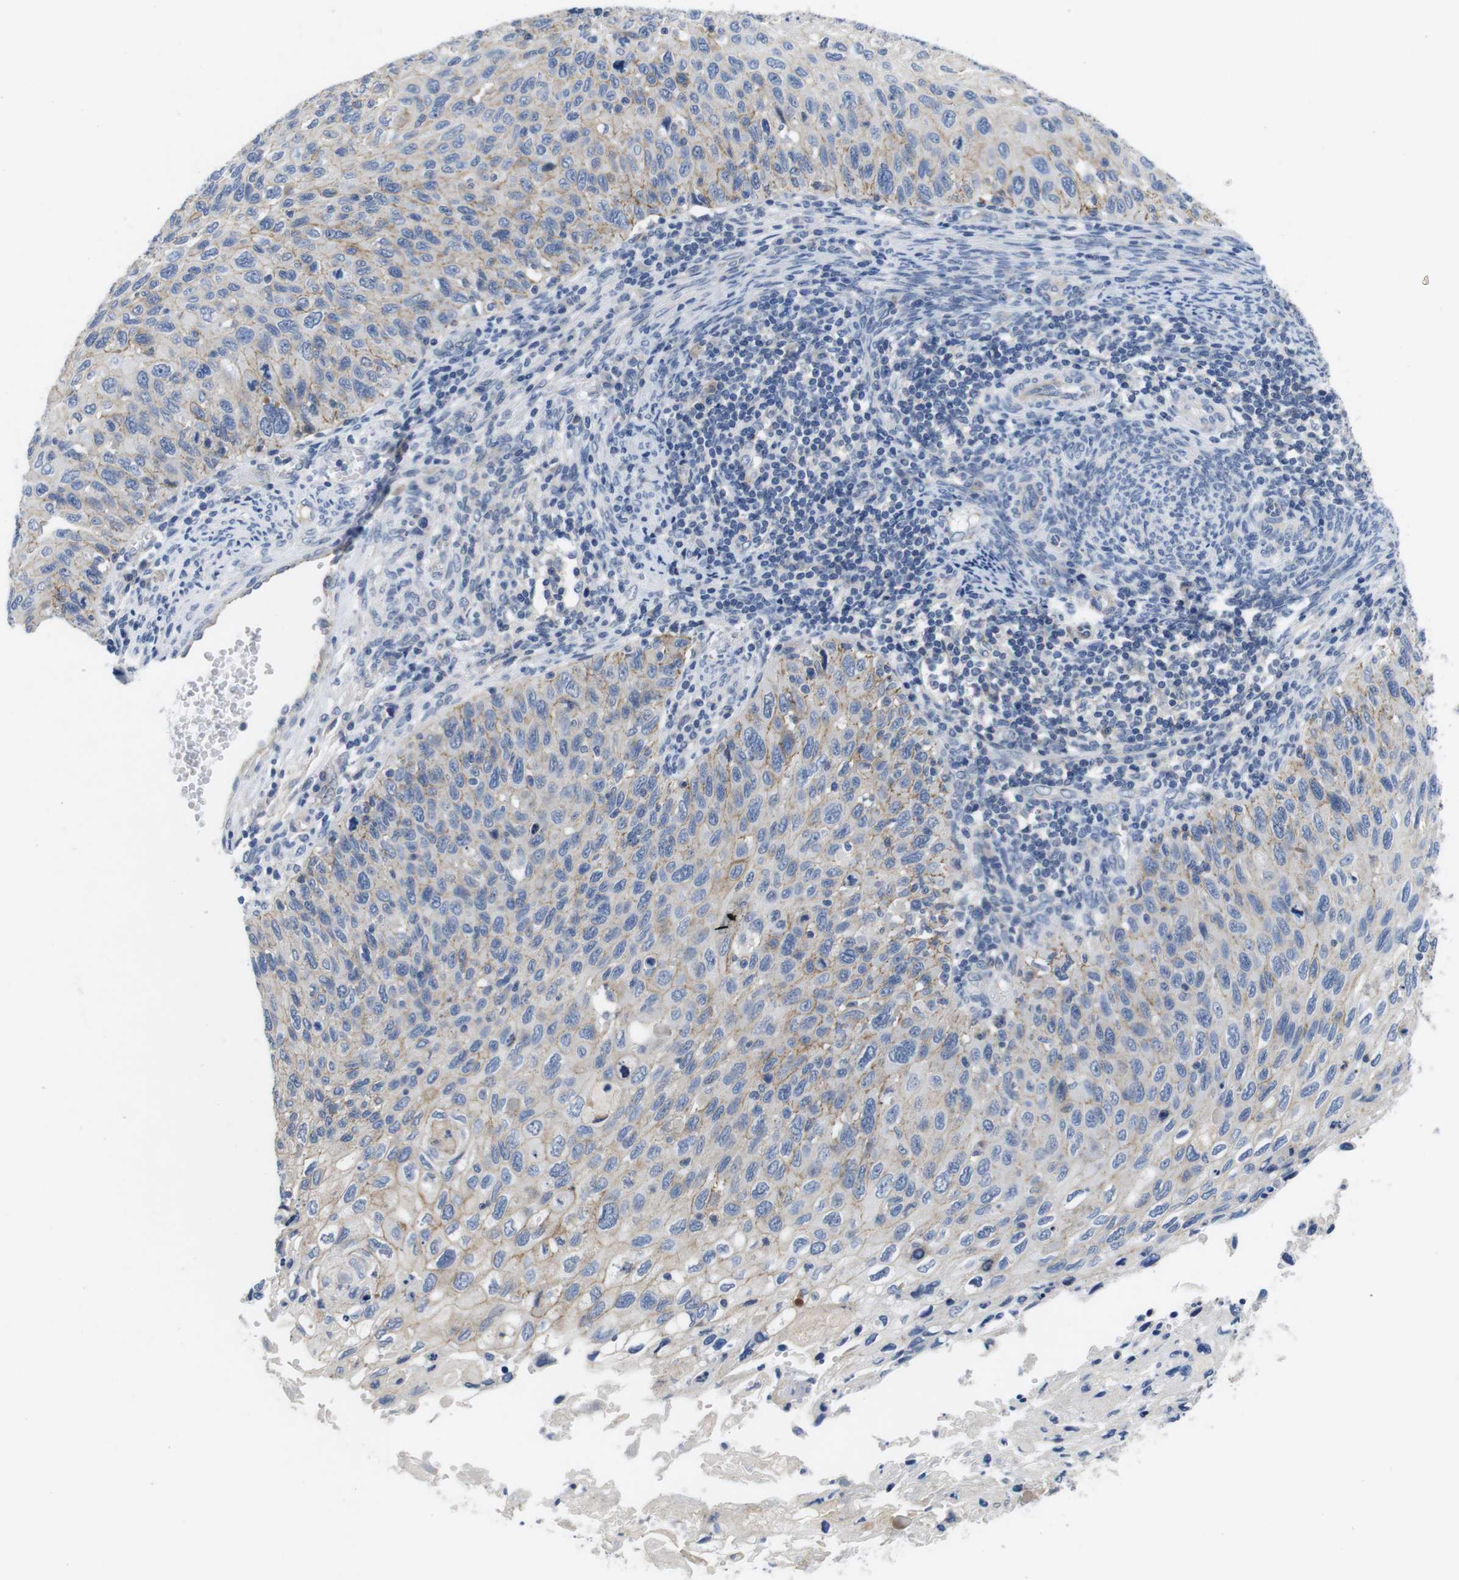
{"staining": {"intensity": "moderate", "quantity": "25%-75%", "location": "cytoplasmic/membranous"}, "tissue": "cervical cancer", "cell_type": "Tumor cells", "image_type": "cancer", "snomed": [{"axis": "morphology", "description": "Squamous cell carcinoma, NOS"}, {"axis": "topography", "description": "Cervix"}], "caption": "A high-resolution micrograph shows IHC staining of cervical squamous cell carcinoma, which reveals moderate cytoplasmic/membranous expression in approximately 25%-75% of tumor cells.", "gene": "SCRIB", "patient": {"sex": "female", "age": 70}}